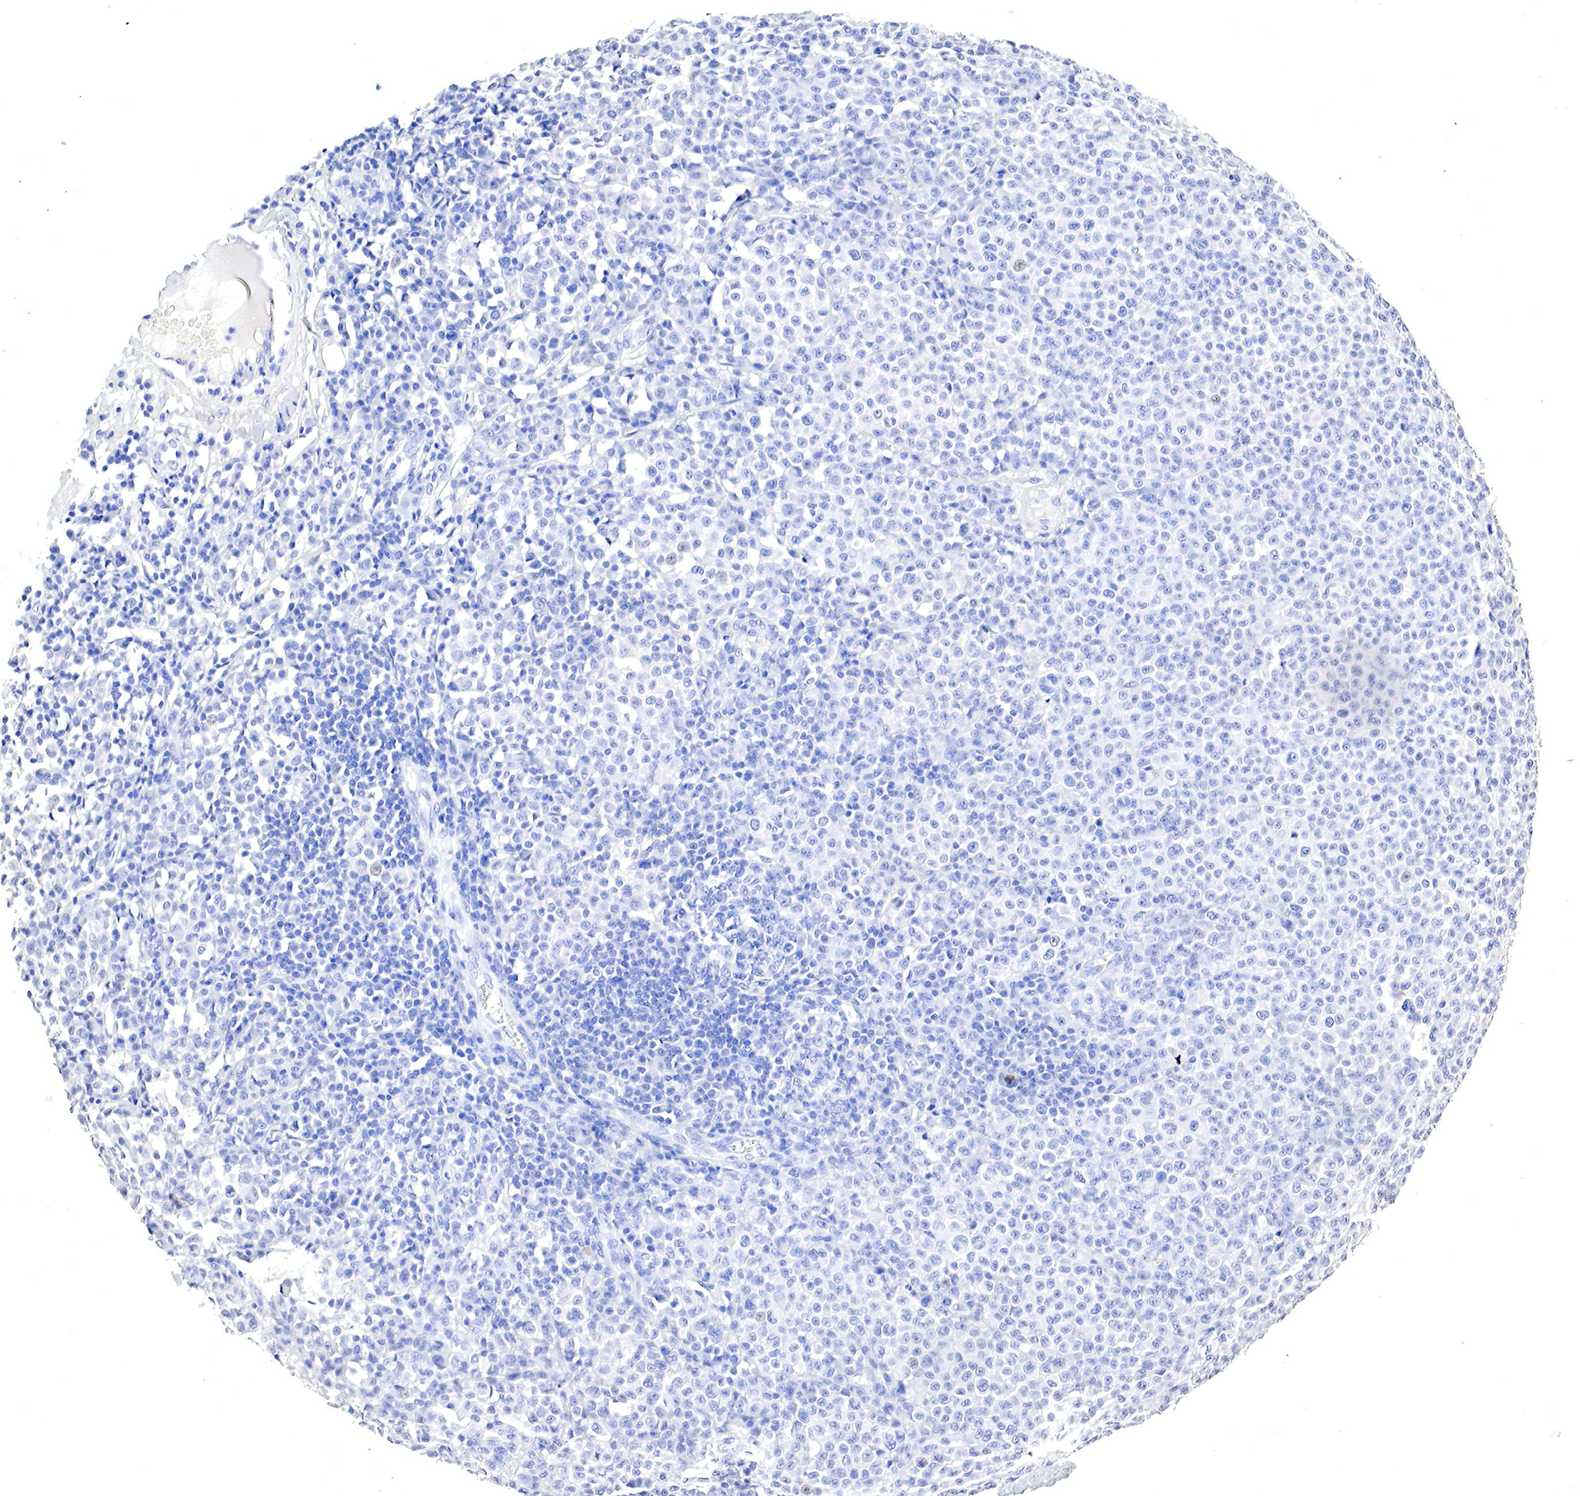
{"staining": {"intensity": "negative", "quantity": "none", "location": "none"}, "tissue": "melanoma", "cell_type": "Tumor cells", "image_type": "cancer", "snomed": [{"axis": "morphology", "description": "Malignant melanoma, Metastatic site"}, {"axis": "topography", "description": "Skin"}], "caption": "Immunohistochemistry (IHC) photomicrograph of neoplastic tissue: human malignant melanoma (metastatic site) stained with DAB (3,3'-diaminobenzidine) shows no significant protein expression in tumor cells.", "gene": "OTC", "patient": {"sex": "male", "age": 32}}